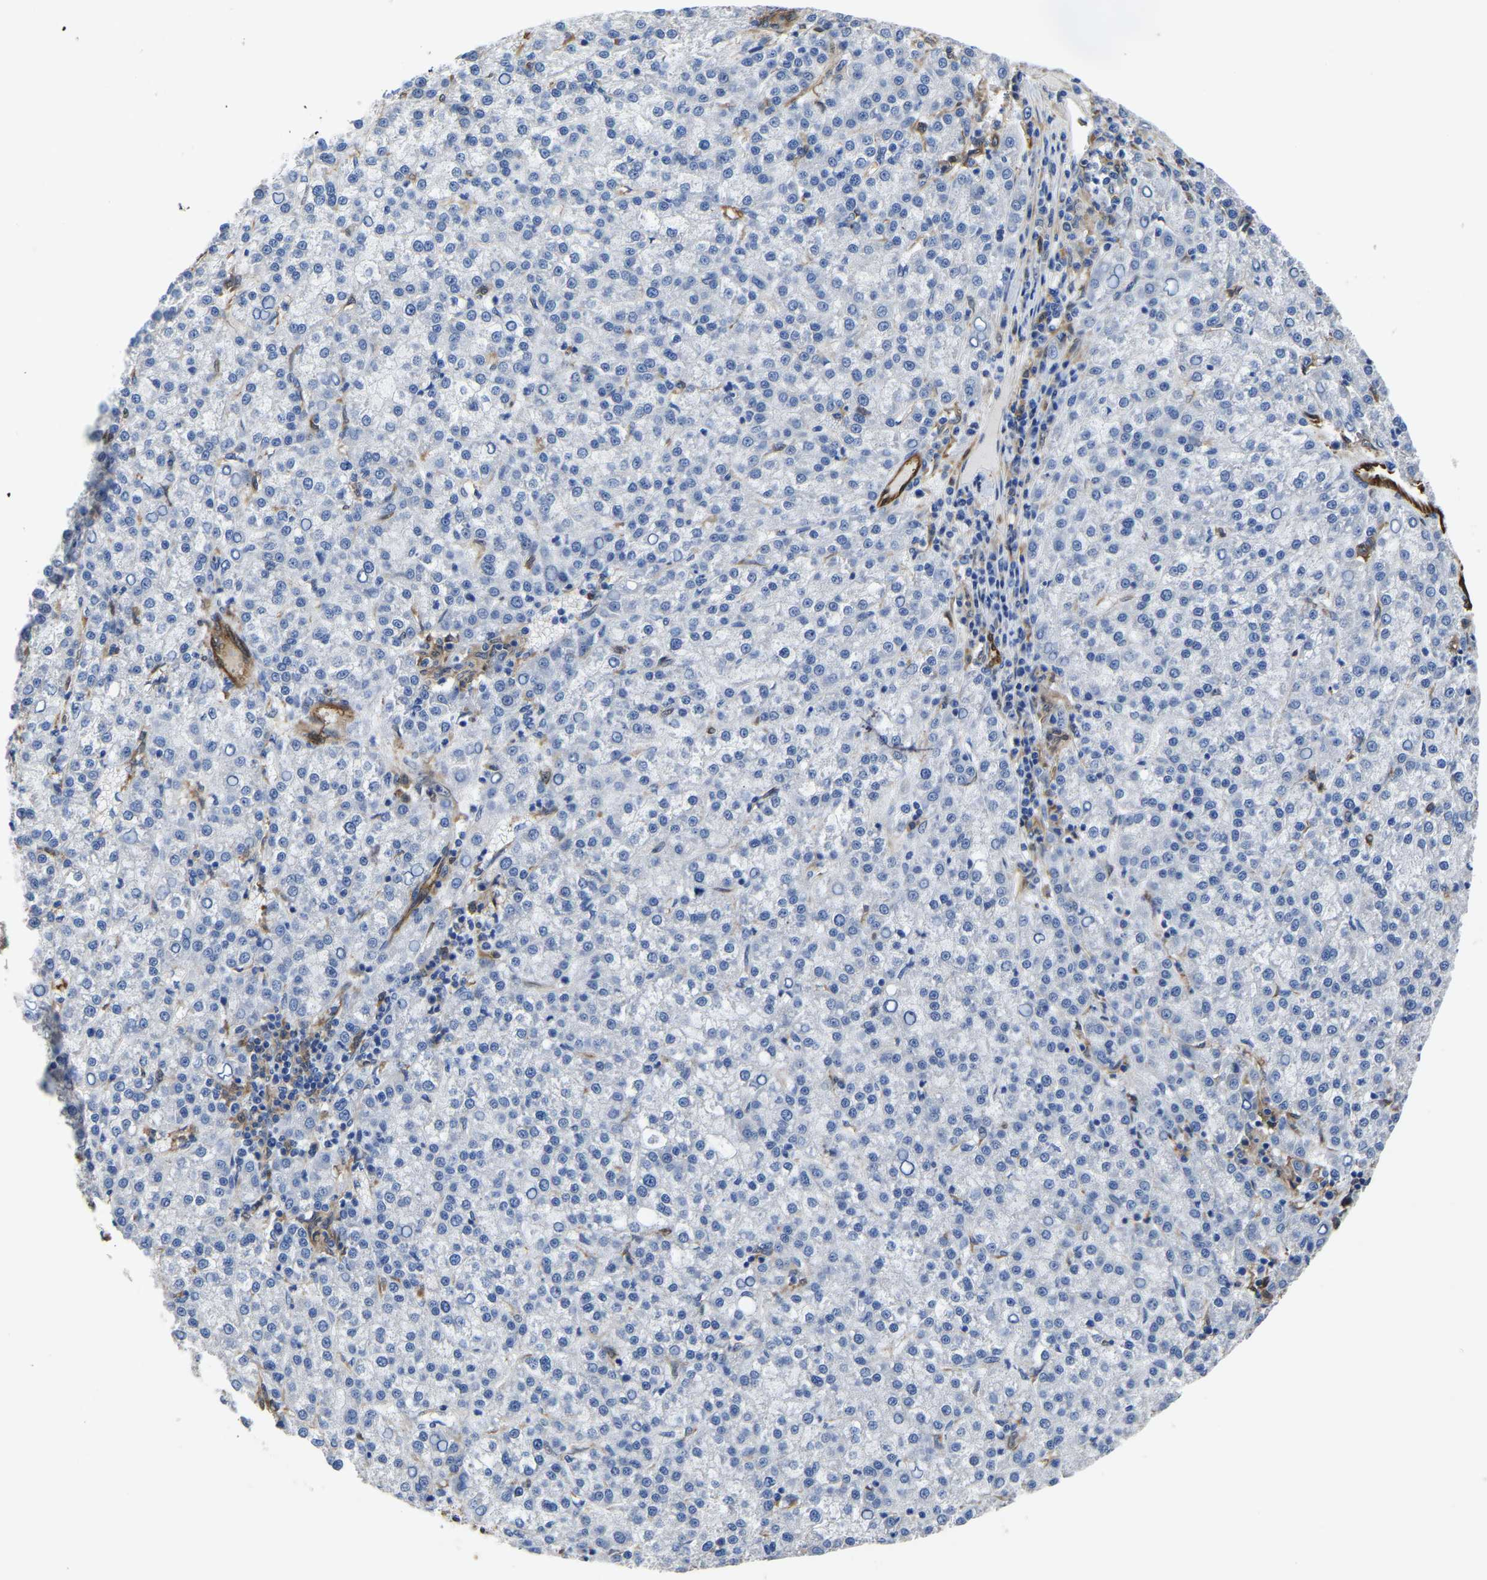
{"staining": {"intensity": "negative", "quantity": "none", "location": "none"}, "tissue": "liver cancer", "cell_type": "Tumor cells", "image_type": "cancer", "snomed": [{"axis": "morphology", "description": "Carcinoma, Hepatocellular, NOS"}, {"axis": "topography", "description": "Liver"}], "caption": "A micrograph of human liver cancer is negative for staining in tumor cells.", "gene": "ATG2B", "patient": {"sex": "female", "age": 58}}